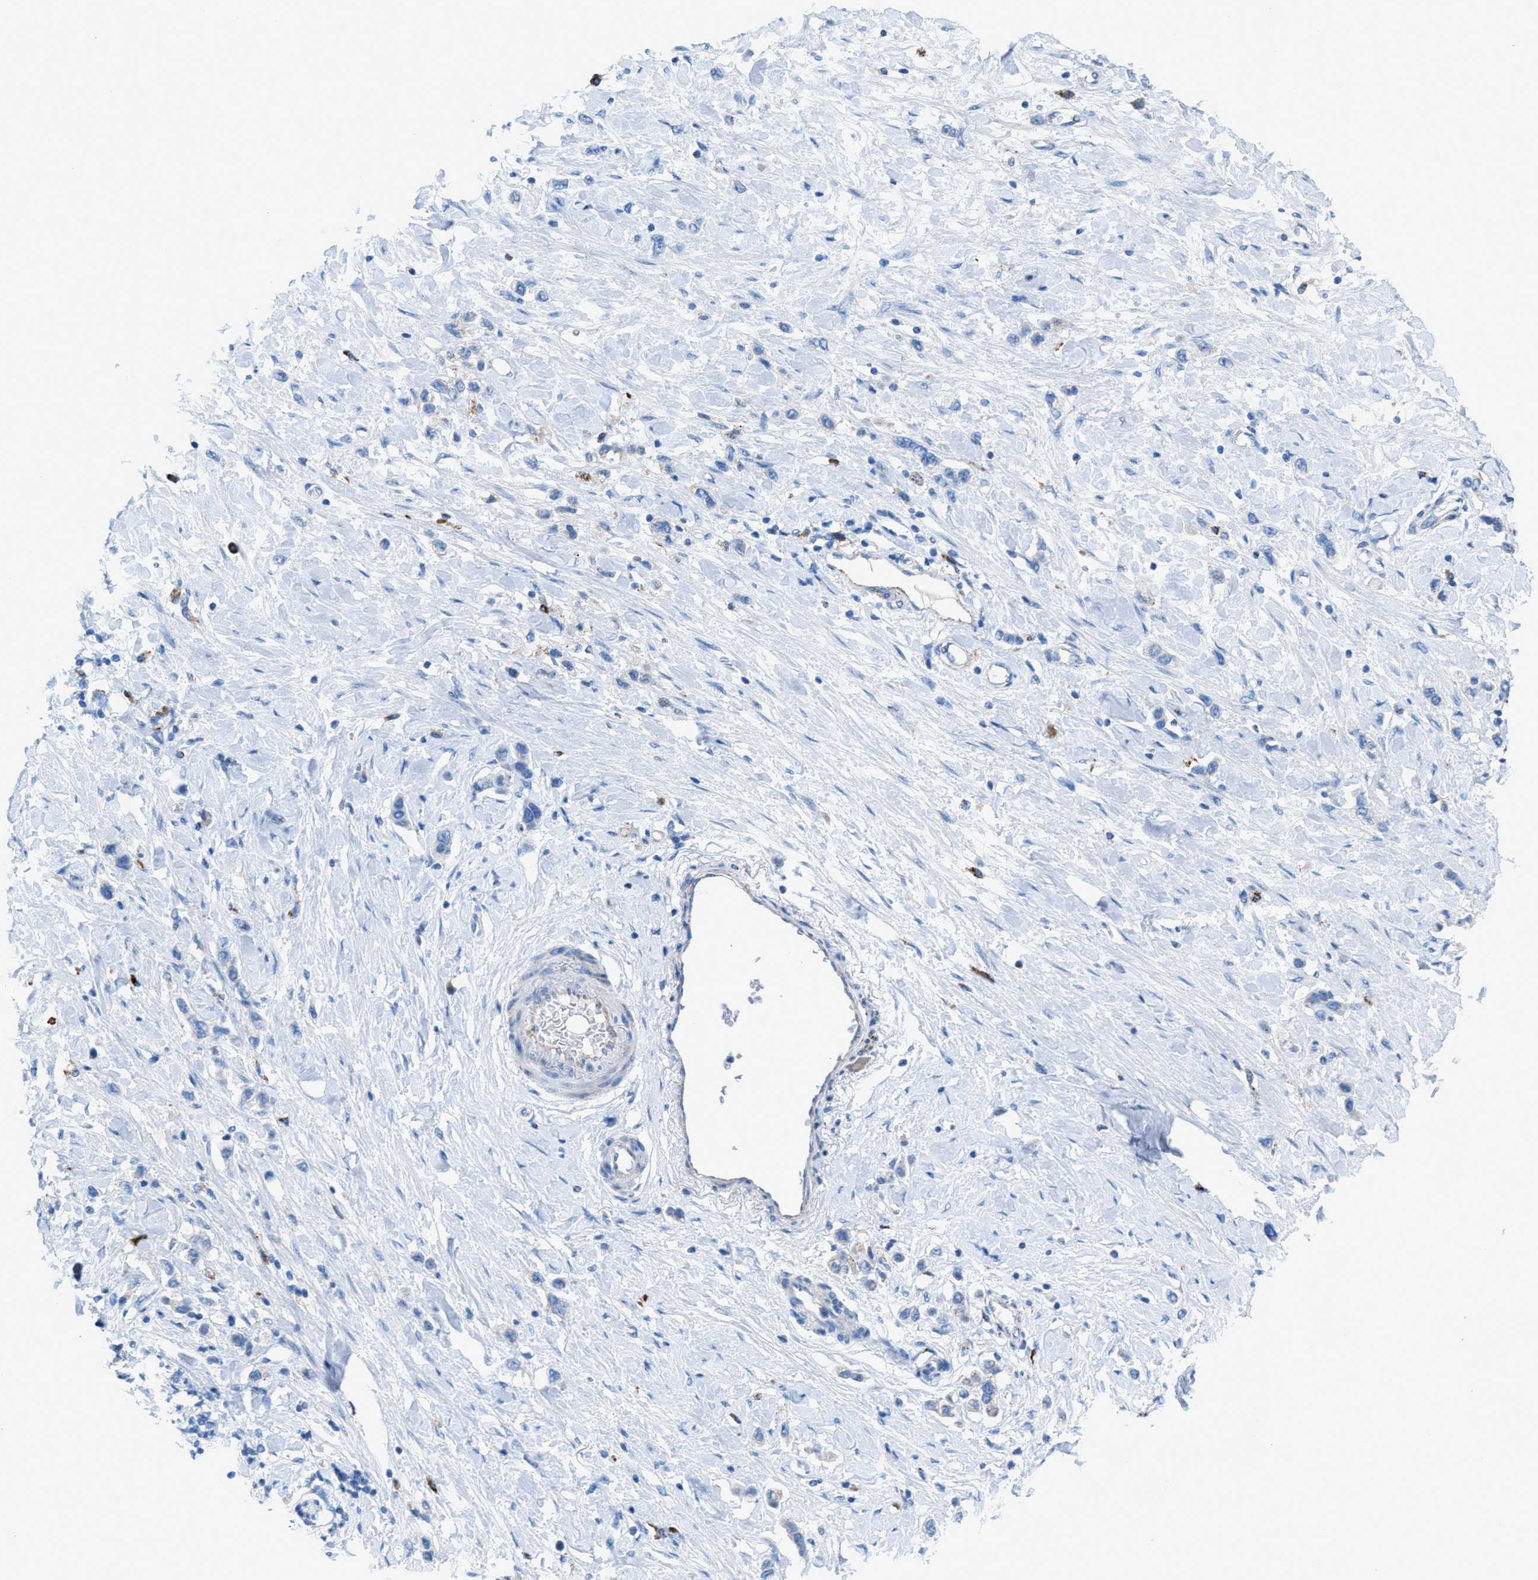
{"staining": {"intensity": "negative", "quantity": "none", "location": "none"}, "tissue": "stomach cancer", "cell_type": "Tumor cells", "image_type": "cancer", "snomed": [{"axis": "morphology", "description": "Adenocarcinoma, NOS"}, {"axis": "topography", "description": "Stomach"}], "caption": "Tumor cells show no significant positivity in stomach adenocarcinoma.", "gene": "CD1B", "patient": {"sex": "female", "age": 65}}